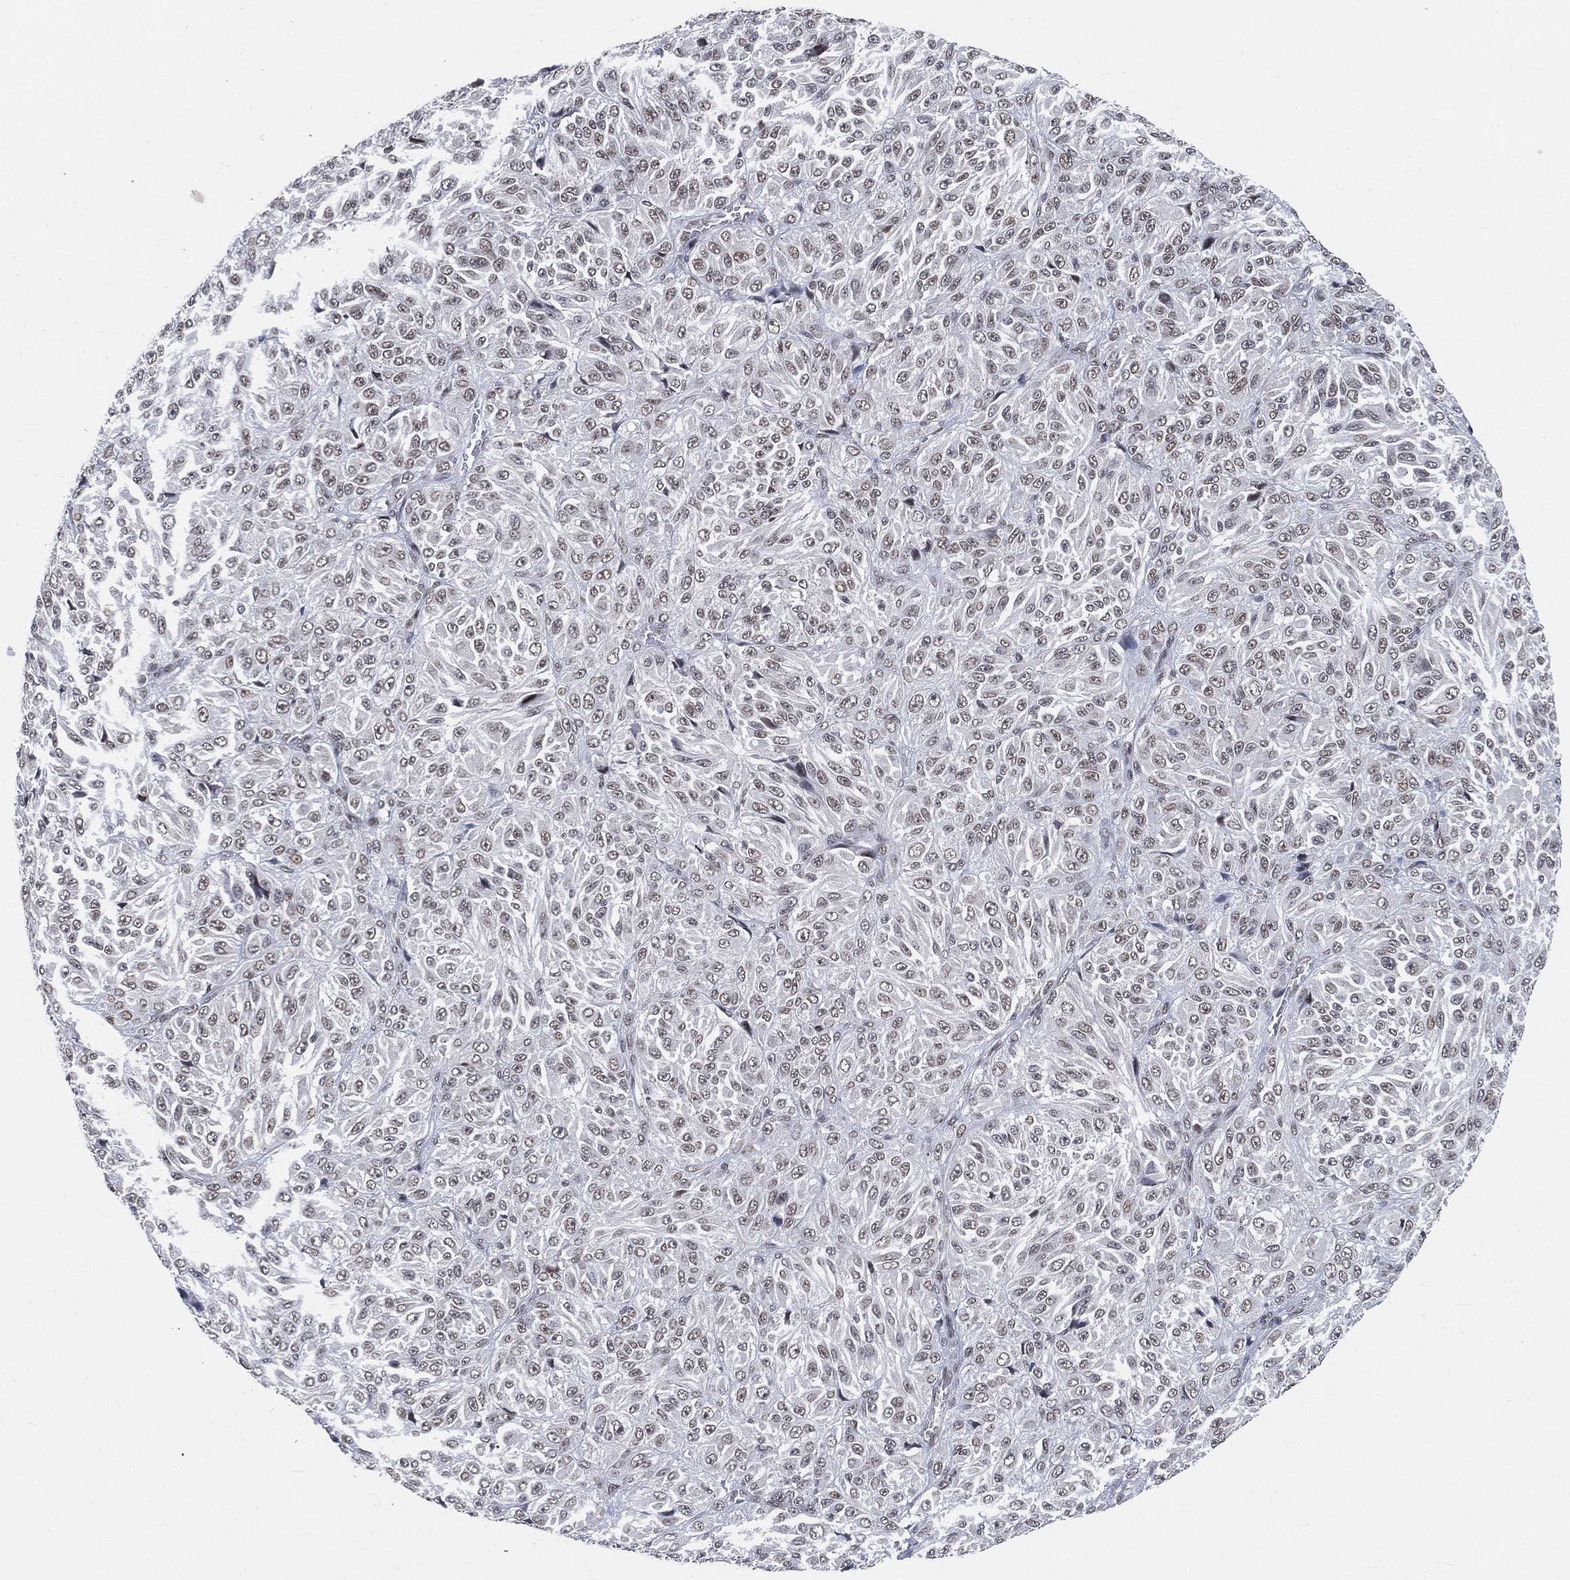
{"staining": {"intensity": "negative", "quantity": "none", "location": "none"}, "tissue": "melanoma", "cell_type": "Tumor cells", "image_type": "cancer", "snomed": [{"axis": "morphology", "description": "Malignant melanoma, Metastatic site"}, {"axis": "topography", "description": "Brain"}], "caption": "This is an IHC image of malignant melanoma (metastatic site). There is no staining in tumor cells.", "gene": "YLPM1", "patient": {"sex": "female", "age": 56}}